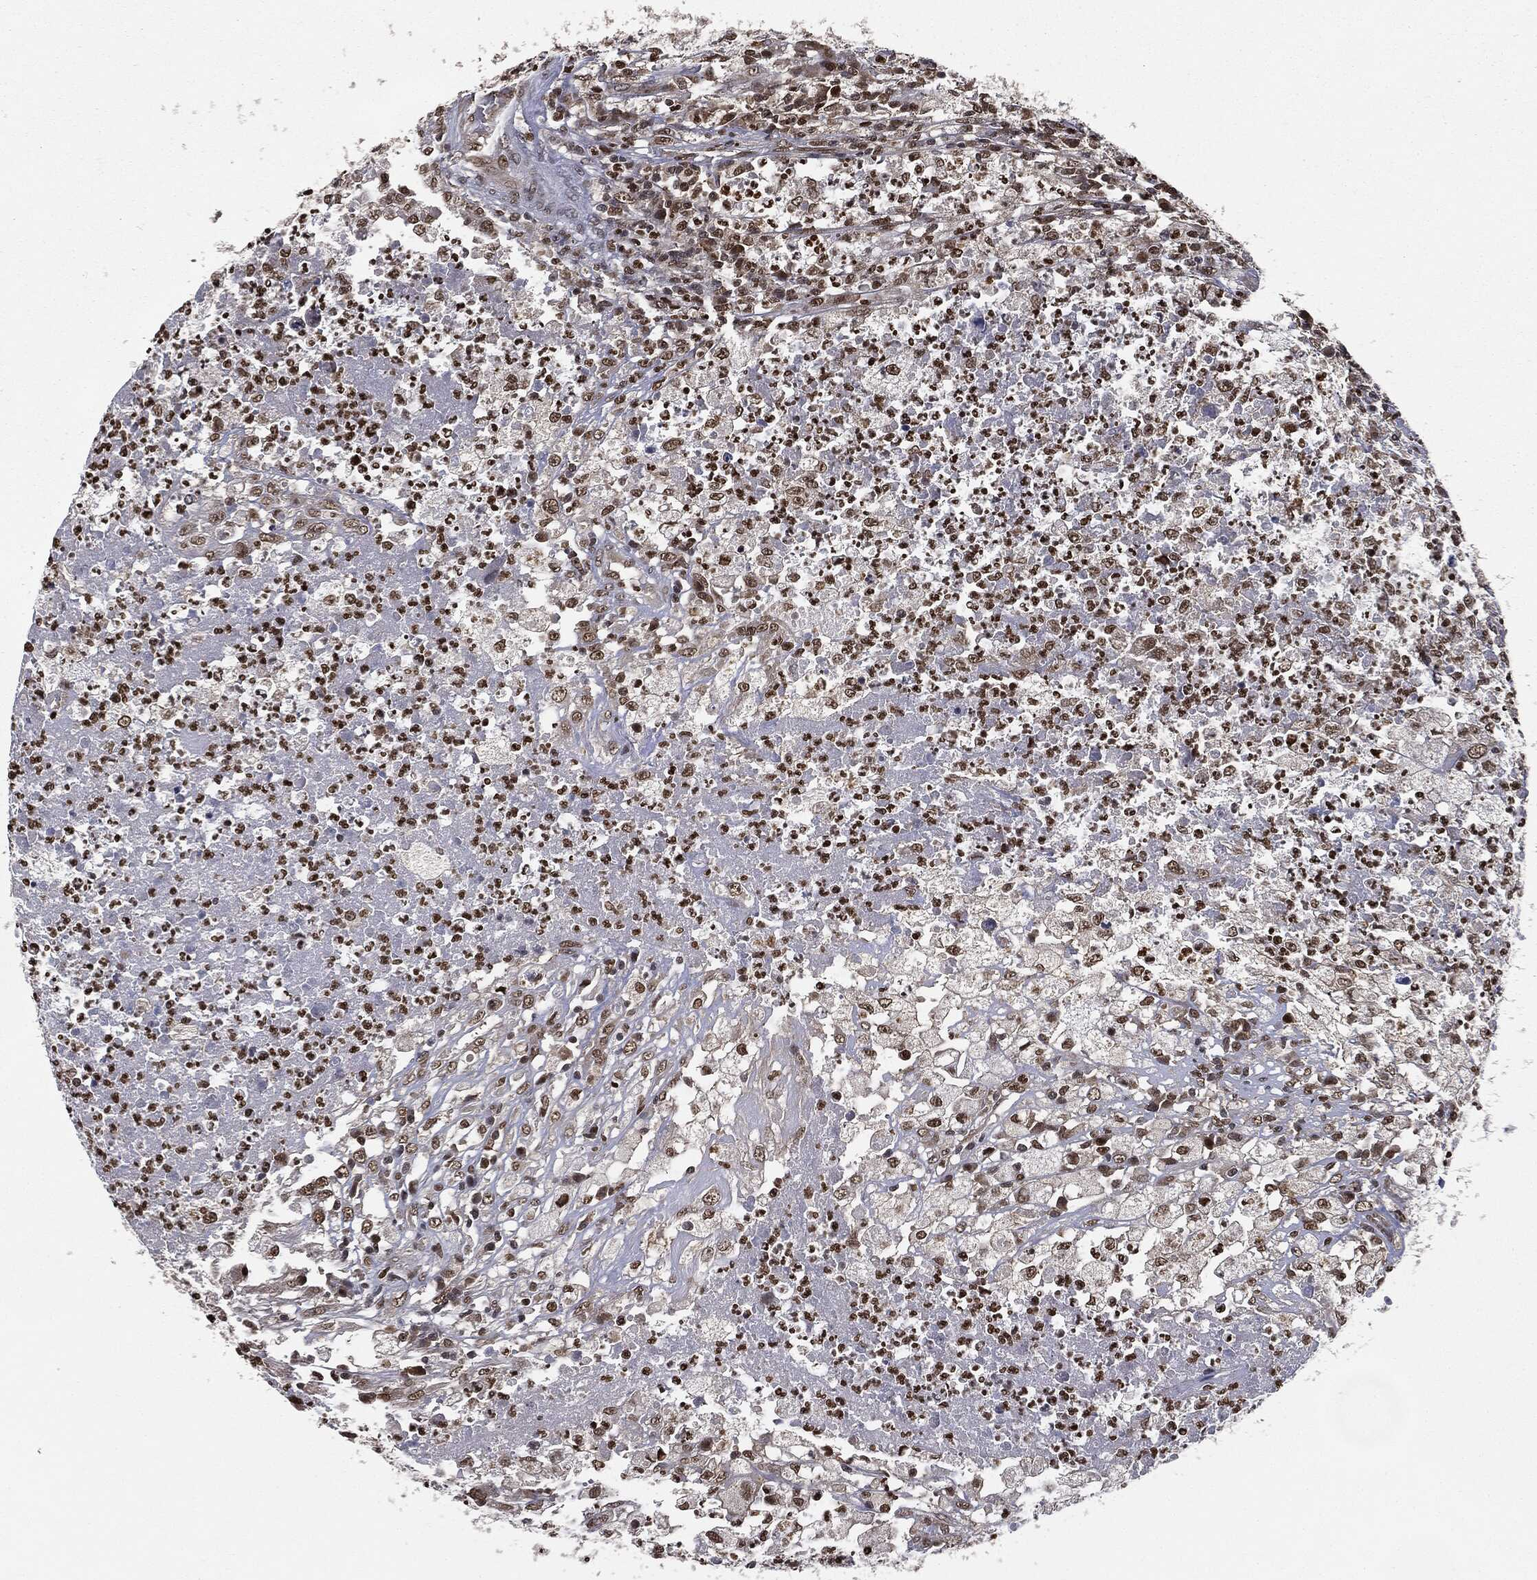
{"staining": {"intensity": "moderate", "quantity": ">75%", "location": "nuclear"}, "tissue": "testis cancer", "cell_type": "Tumor cells", "image_type": "cancer", "snomed": [{"axis": "morphology", "description": "Necrosis, NOS"}, {"axis": "morphology", "description": "Carcinoma, Embryonal, NOS"}, {"axis": "topography", "description": "Testis"}], "caption": "There is medium levels of moderate nuclear expression in tumor cells of testis cancer, as demonstrated by immunohistochemical staining (brown color).", "gene": "TBC1D22A", "patient": {"sex": "male", "age": 19}}